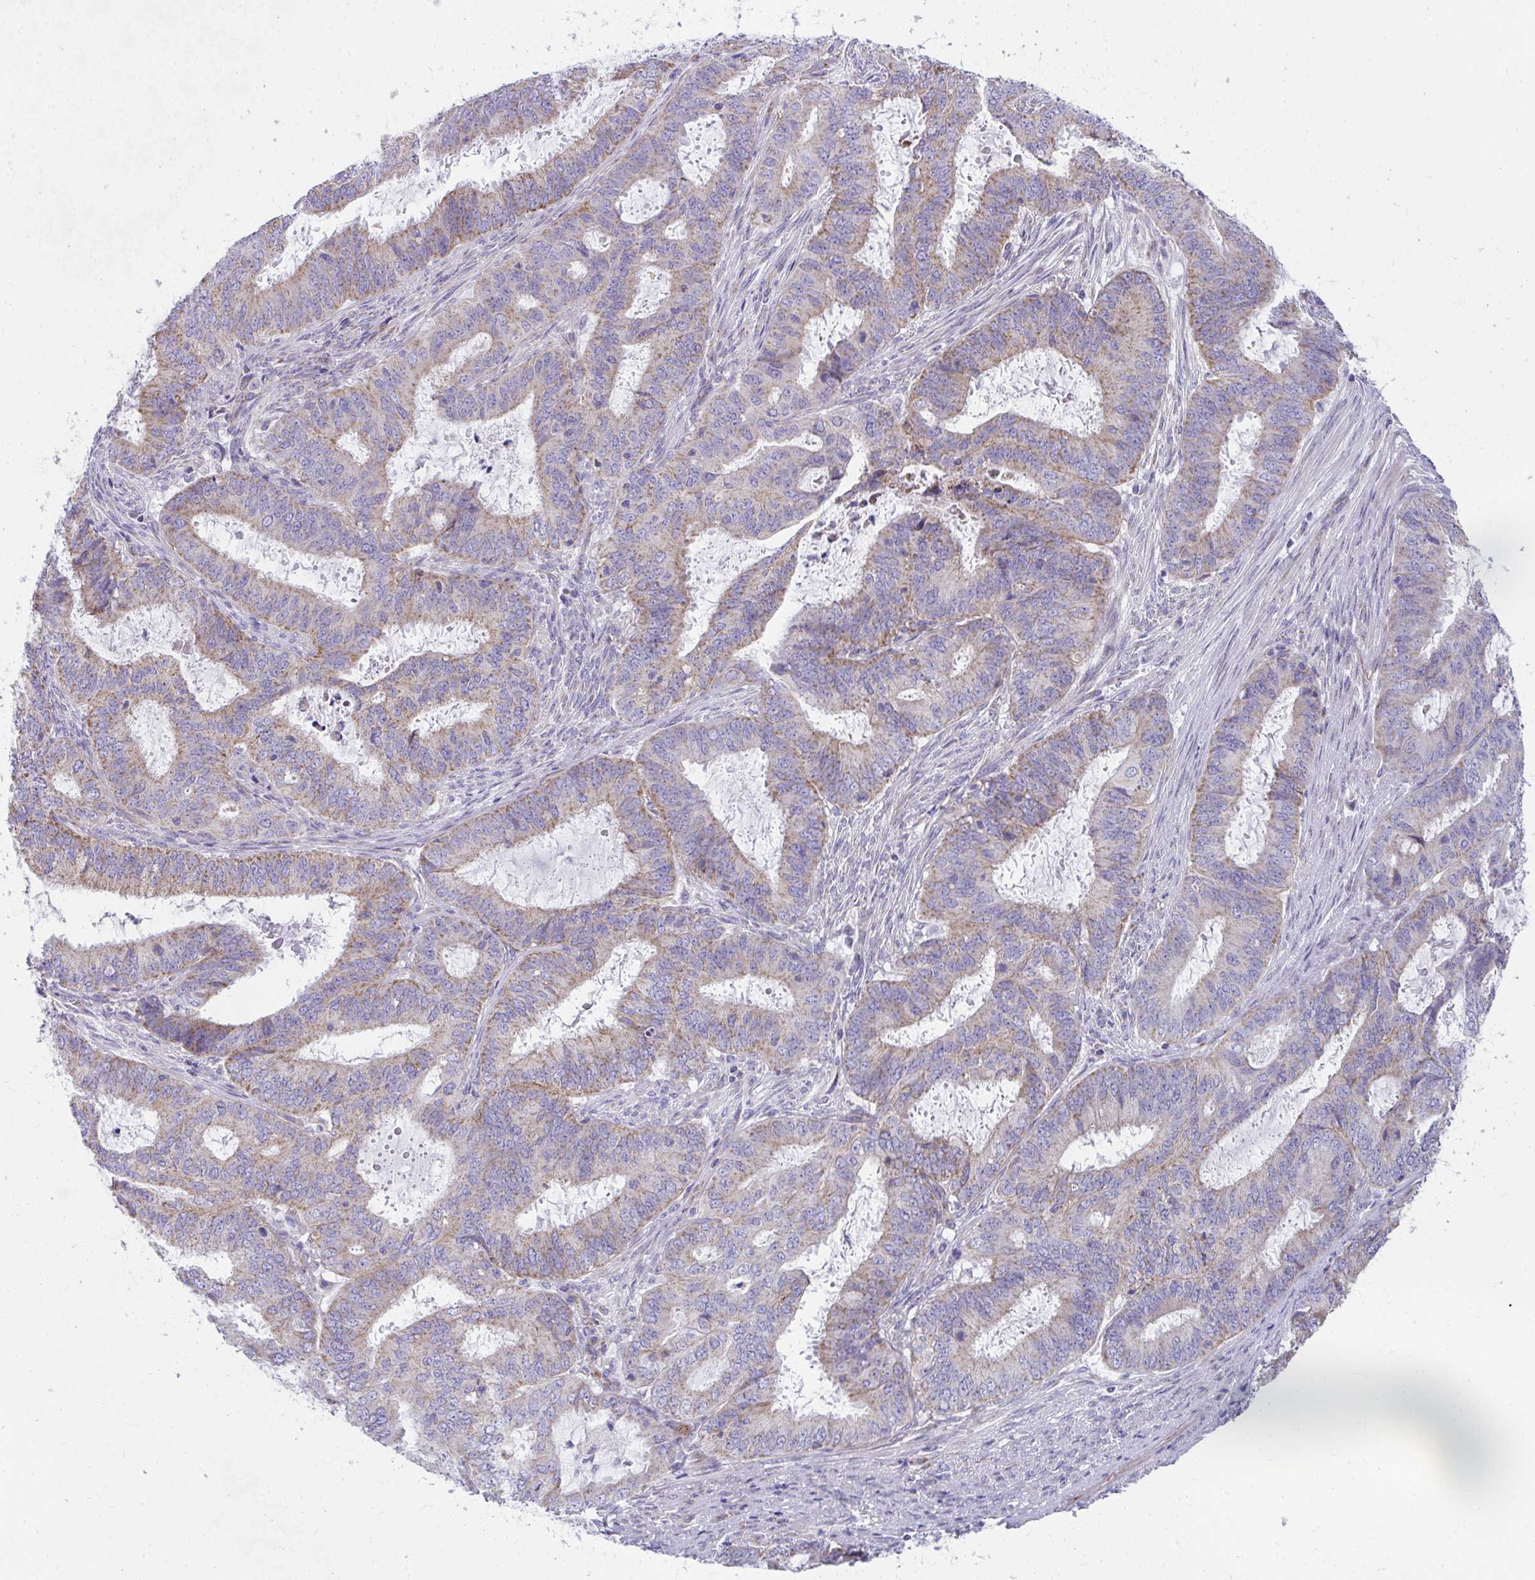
{"staining": {"intensity": "weak", "quantity": "25%-75%", "location": "cytoplasmic/membranous"}, "tissue": "endometrial cancer", "cell_type": "Tumor cells", "image_type": "cancer", "snomed": [{"axis": "morphology", "description": "Adenocarcinoma, NOS"}, {"axis": "topography", "description": "Endometrium"}], "caption": "Adenocarcinoma (endometrial) was stained to show a protein in brown. There is low levels of weak cytoplasmic/membranous positivity in about 25%-75% of tumor cells.", "gene": "IL37", "patient": {"sex": "female", "age": 51}}